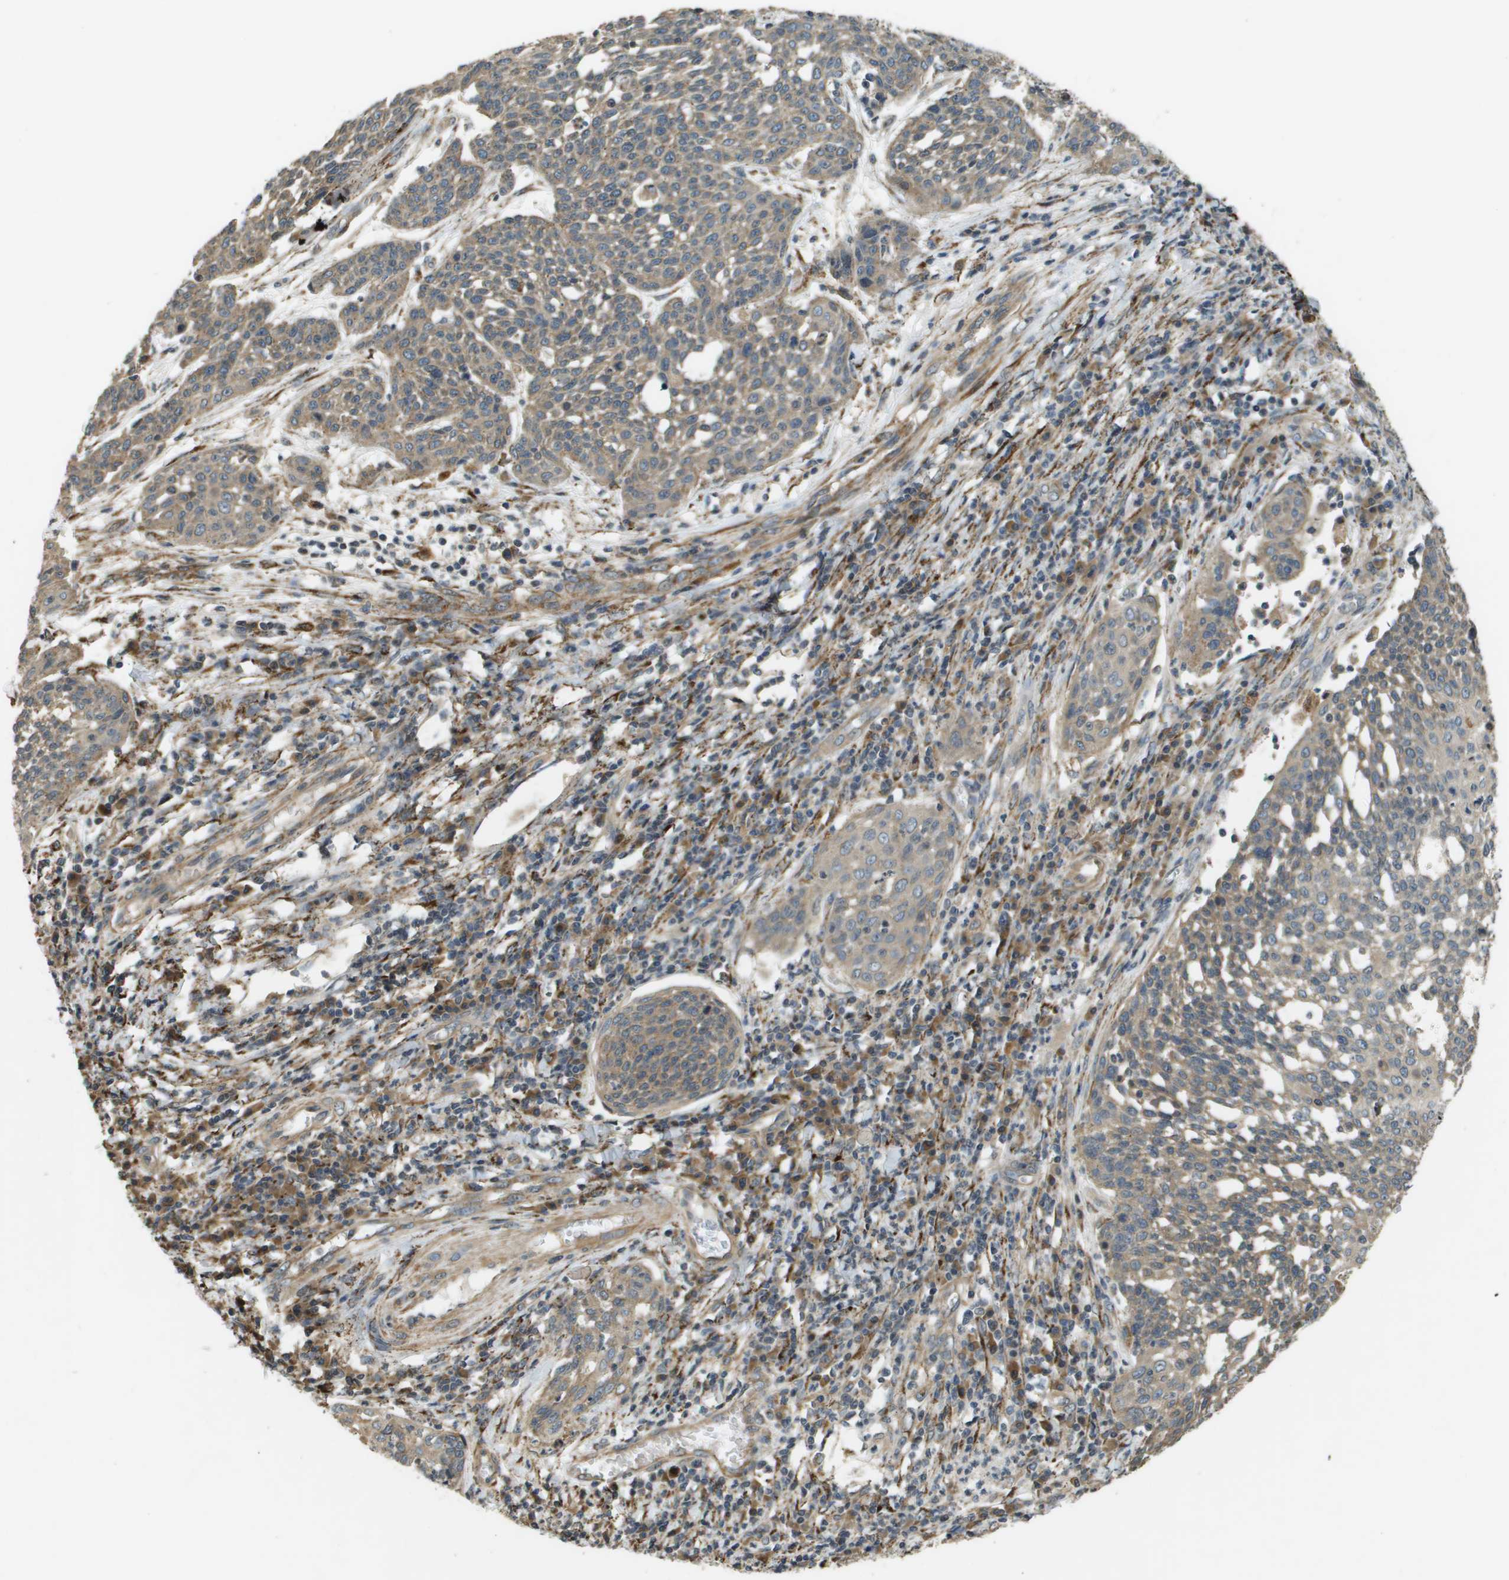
{"staining": {"intensity": "weak", "quantity": ">75%", "location": "cytoplasmic/membranous"}, "tissue": "cervical cancer", "cell_type": "Tumor cells", "image_type": "cancer", "snomed": [{"axis": "morphology", "description": "Squamous cell carcinoma, NOS"}, {"axis": "topography", "description": "Cervix"}], "caption": "IHC of human cervical squamous cell carcinoma exhibits low levels of weak cytoplasmic/membranous staining in about >75% of tumor cells. Nuclei are stained in blue.", "gene": "CDKN2C", "patient": {"sex": "female", "age": 34}}